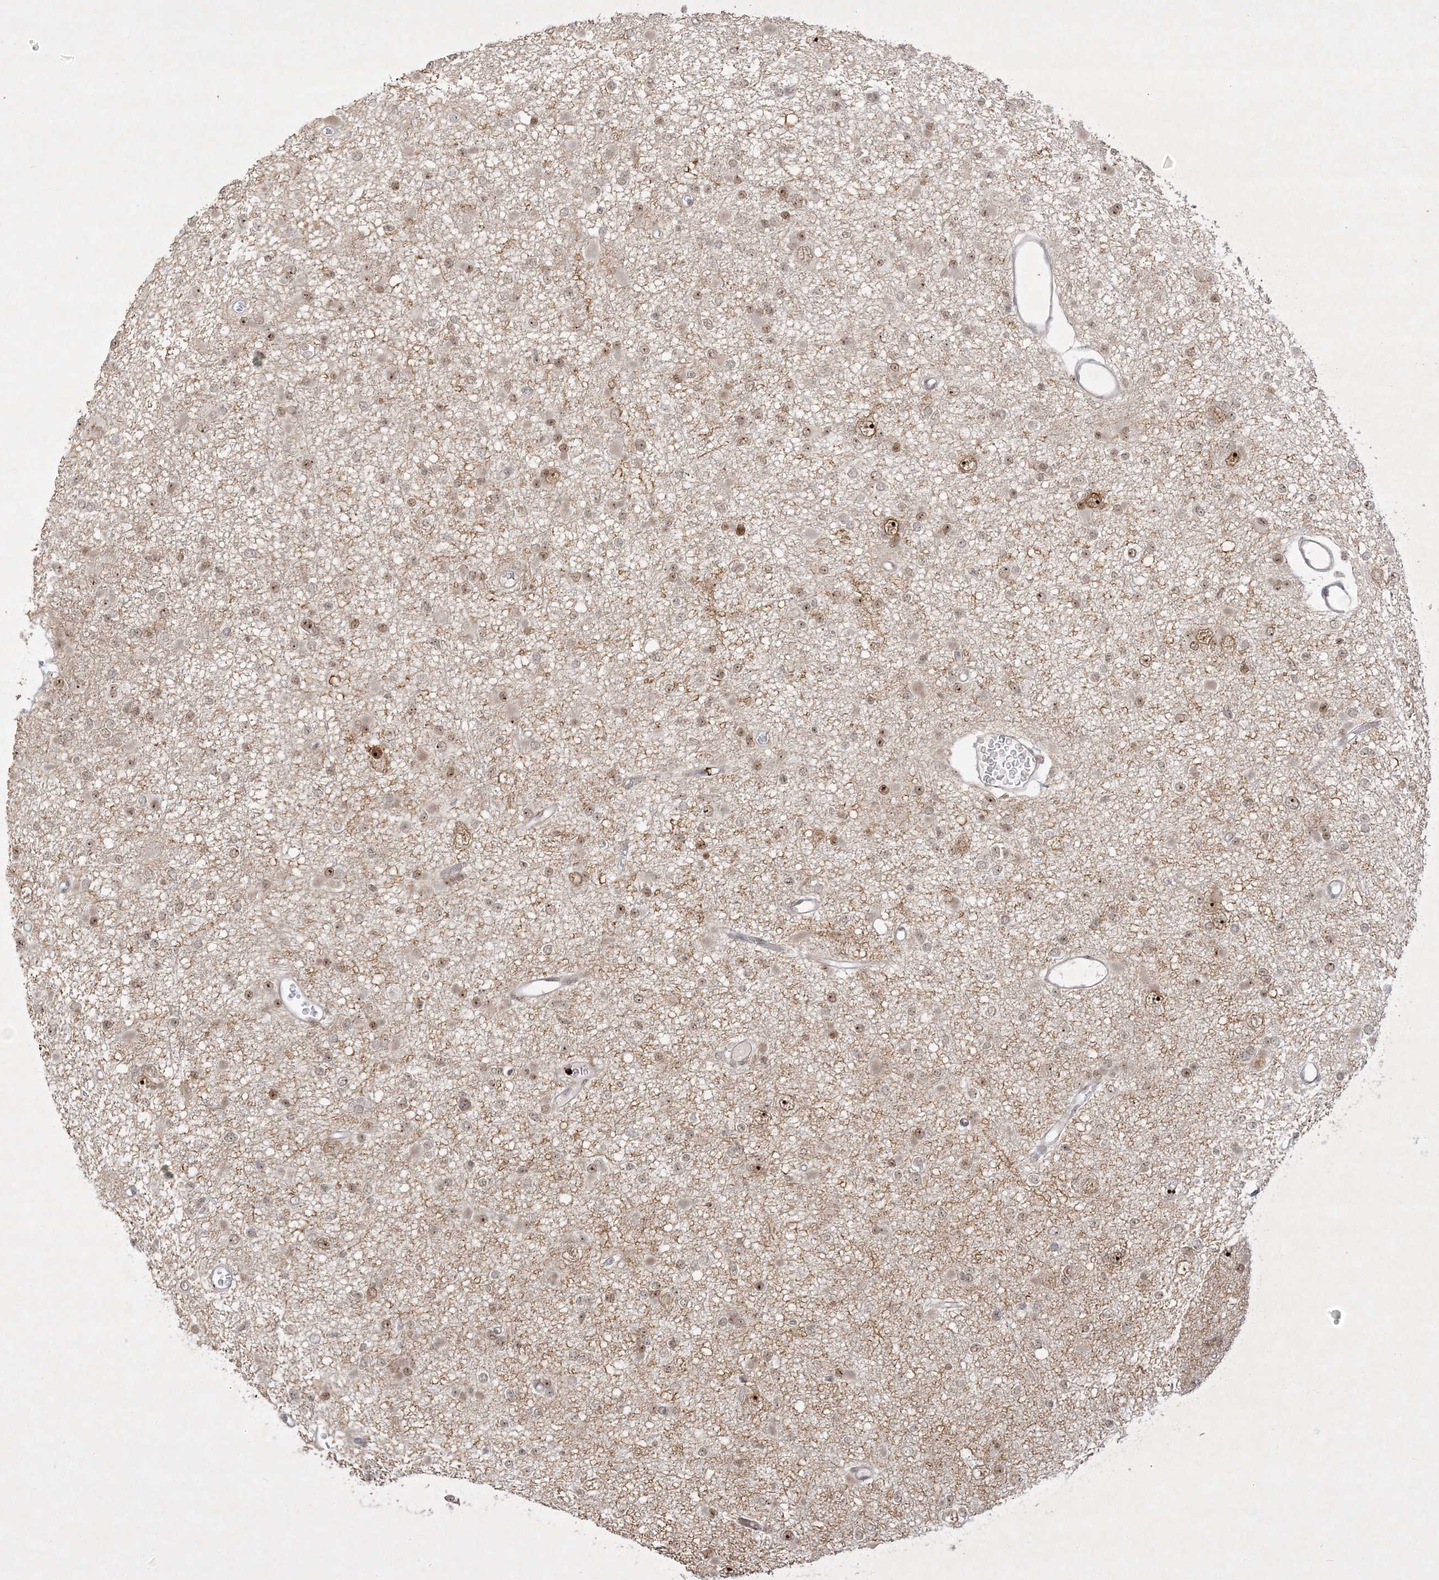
{"staining": {"intensity": "moderate", "quantity": "25%-75%", "location": "nuclear"}, "tissue": "glioma", "cell_type": "Tumor cells", "image_type": "cancer", "snomed": [{"axis": "morphology", "description": "Glioma, malignant, Low grade"}, {"axis": "topography", "description": "Brain"}], "caption": "Moderate nuclear staining for a protein is present in about 25%-75% of tumor cells of glioma using immunohistochemistry.", "gene": "NPM3", "patient": {"sex": "female", "age": 22}}